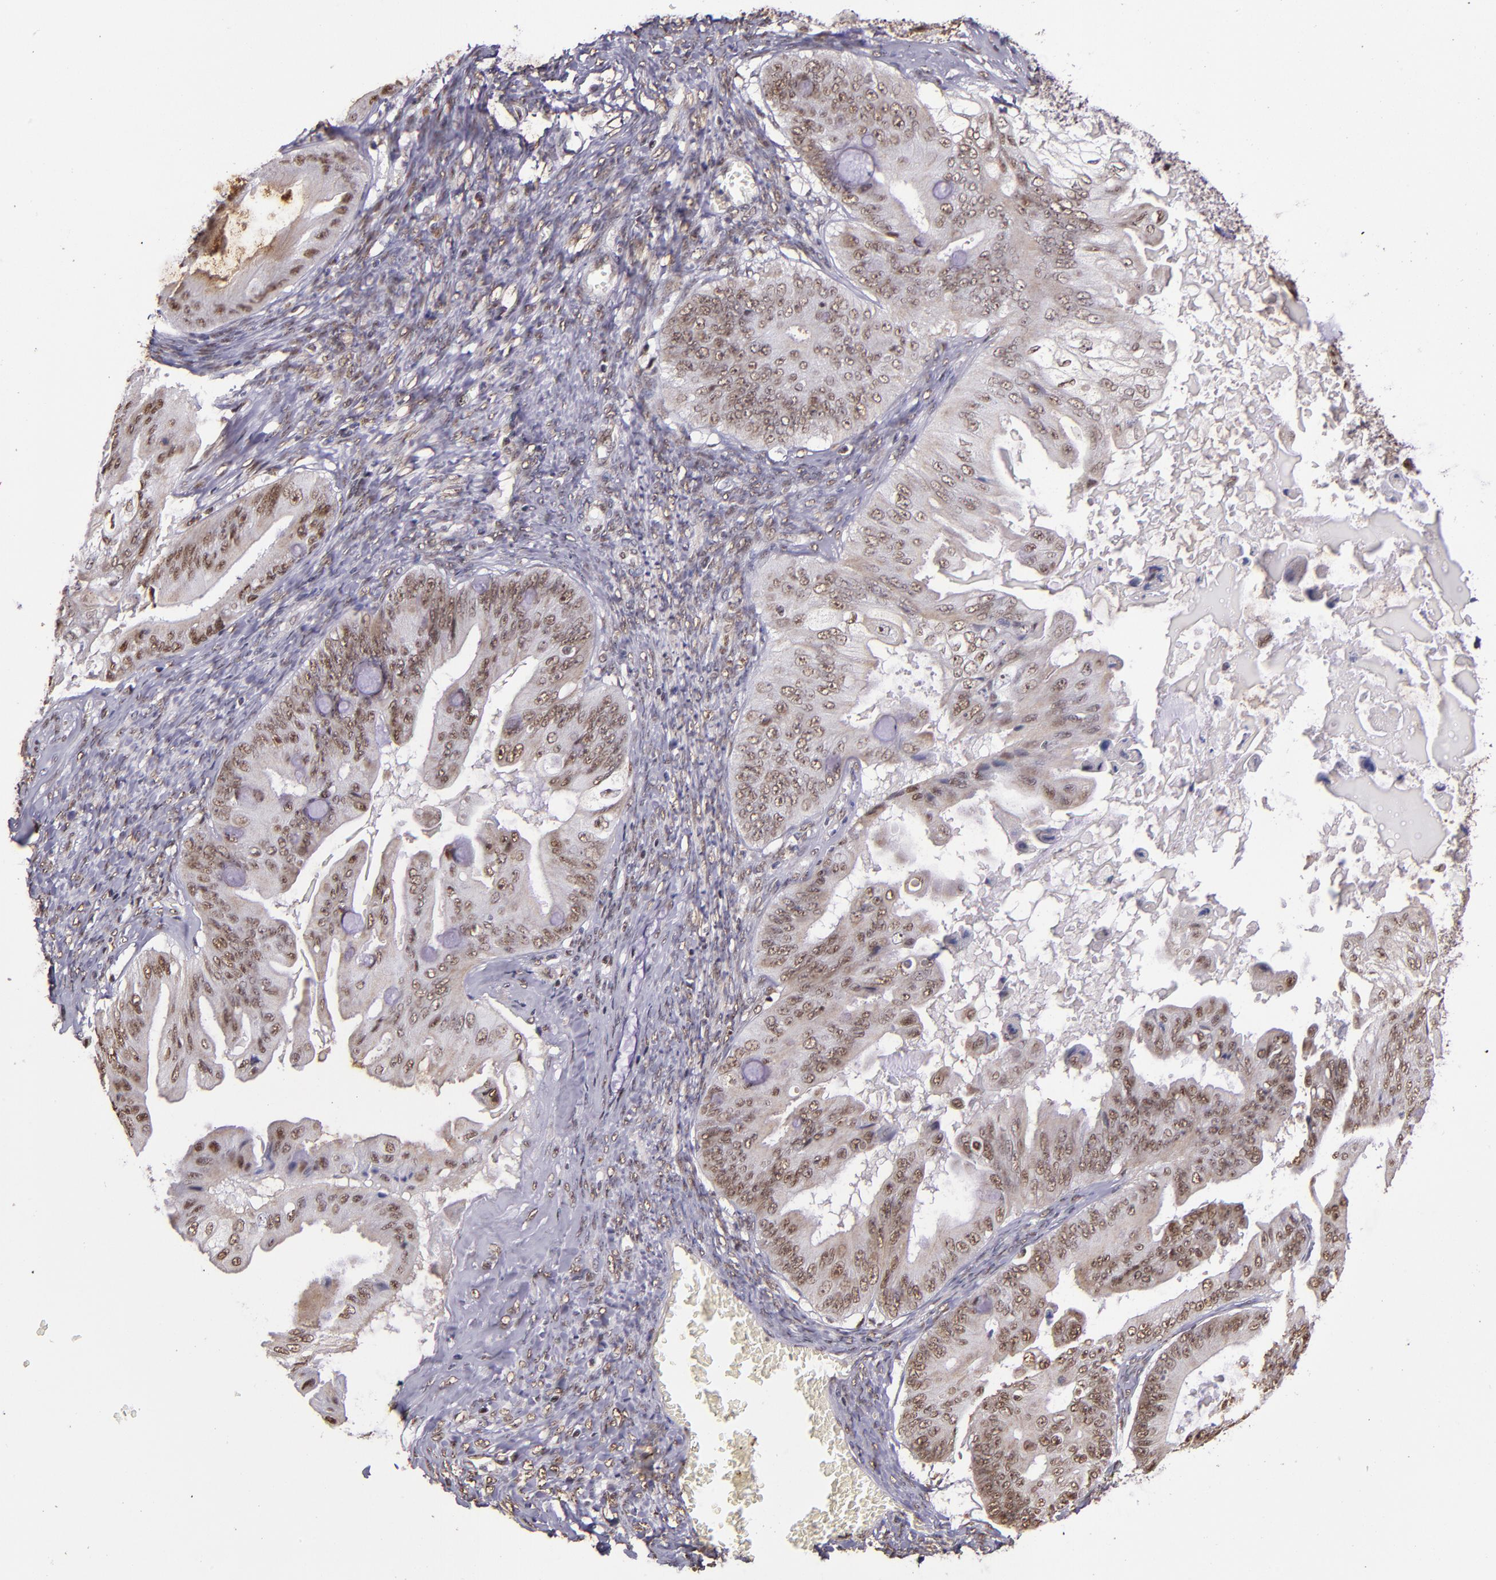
{"staining": {"intensity": "moderate", "quantity": "25%-75%", "location": "cytoplasmic/membranous,nuclear"}, "tissue": "ovarian cancer", "cell_type": "Tumor cells", "image_type": "cancer", "snomed": [{"axis": "morphology", "description": "Cystadenocarcinoma, mucinous, NOS"}, {"axis": "topography", "description": "Ovary"}], "caption": "The photomicrograph exhibits staining of ovarian cancer, revealing moderate cytoplasmic/membranous and nuclear protein staining (brown color) within tumor cells. The staining was performed using DAB (3,3'-diaminobenzidine), with brown indicating positive protein expression. Nuclei are stained blue with hematoxylin.", "gene": "CECR2", "patient": {"sex": "female", "age": 37}}